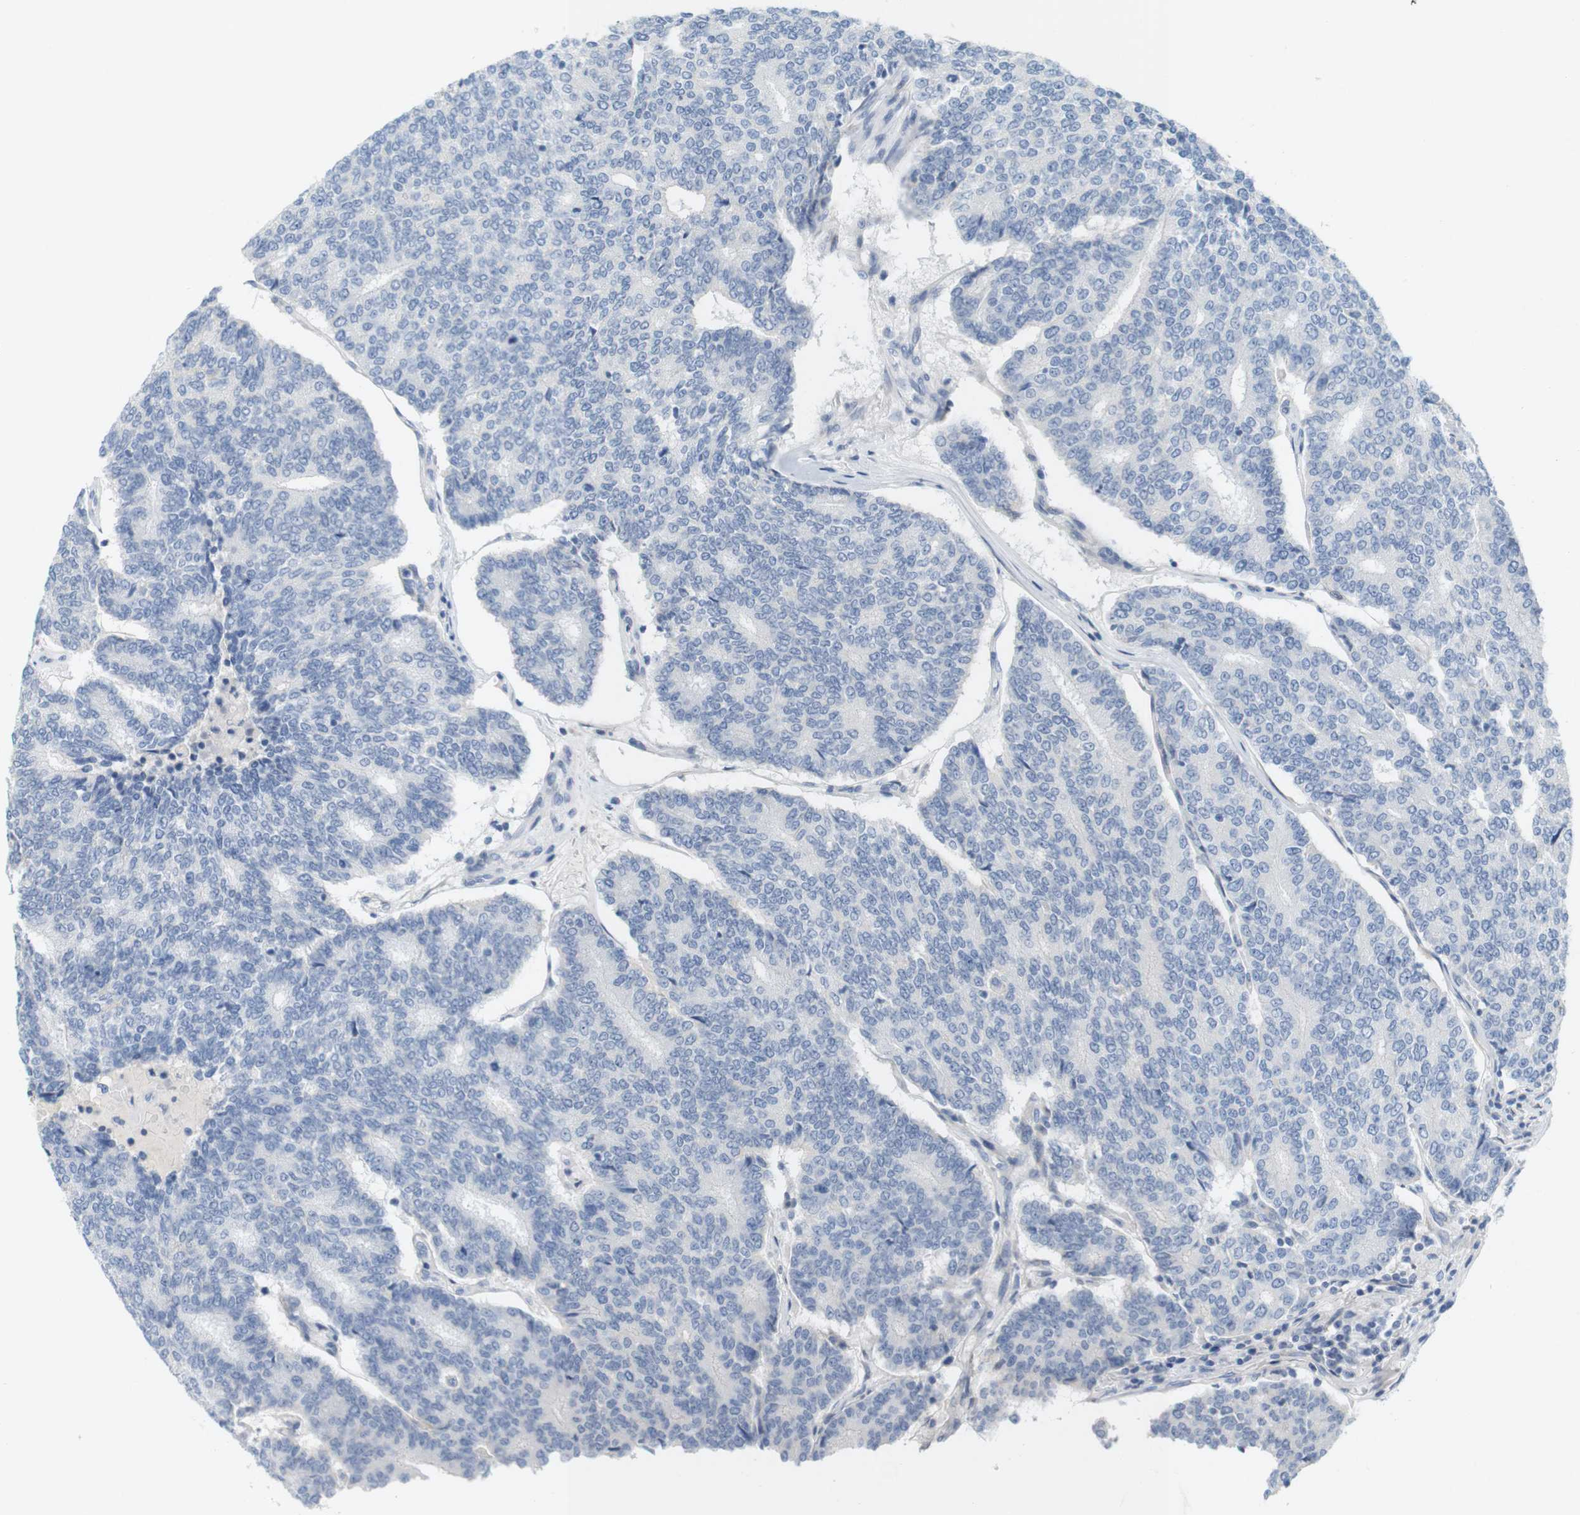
{"staining": {"intensity": "negative", "quantity": "none", "location": "none"}, "tissue": "prostate cancer", "cell_type": "Tumor cells", "image_type": "cancer", "snomed": [{"axis": "morphology", "description": "Normal tissue, NOS"}, {"axis": "morphology", "description": "Adenocarcinoma, High grade"}, {"axis": "topography", "description": "Prostate"}, {"axis": "topography", "description": "Seminal veicle"}], "caption": "Tumor cells show no significant expression in prostate cancer.", "gene": "RGS9", "patient": {"sex": "male", "age": 55}}